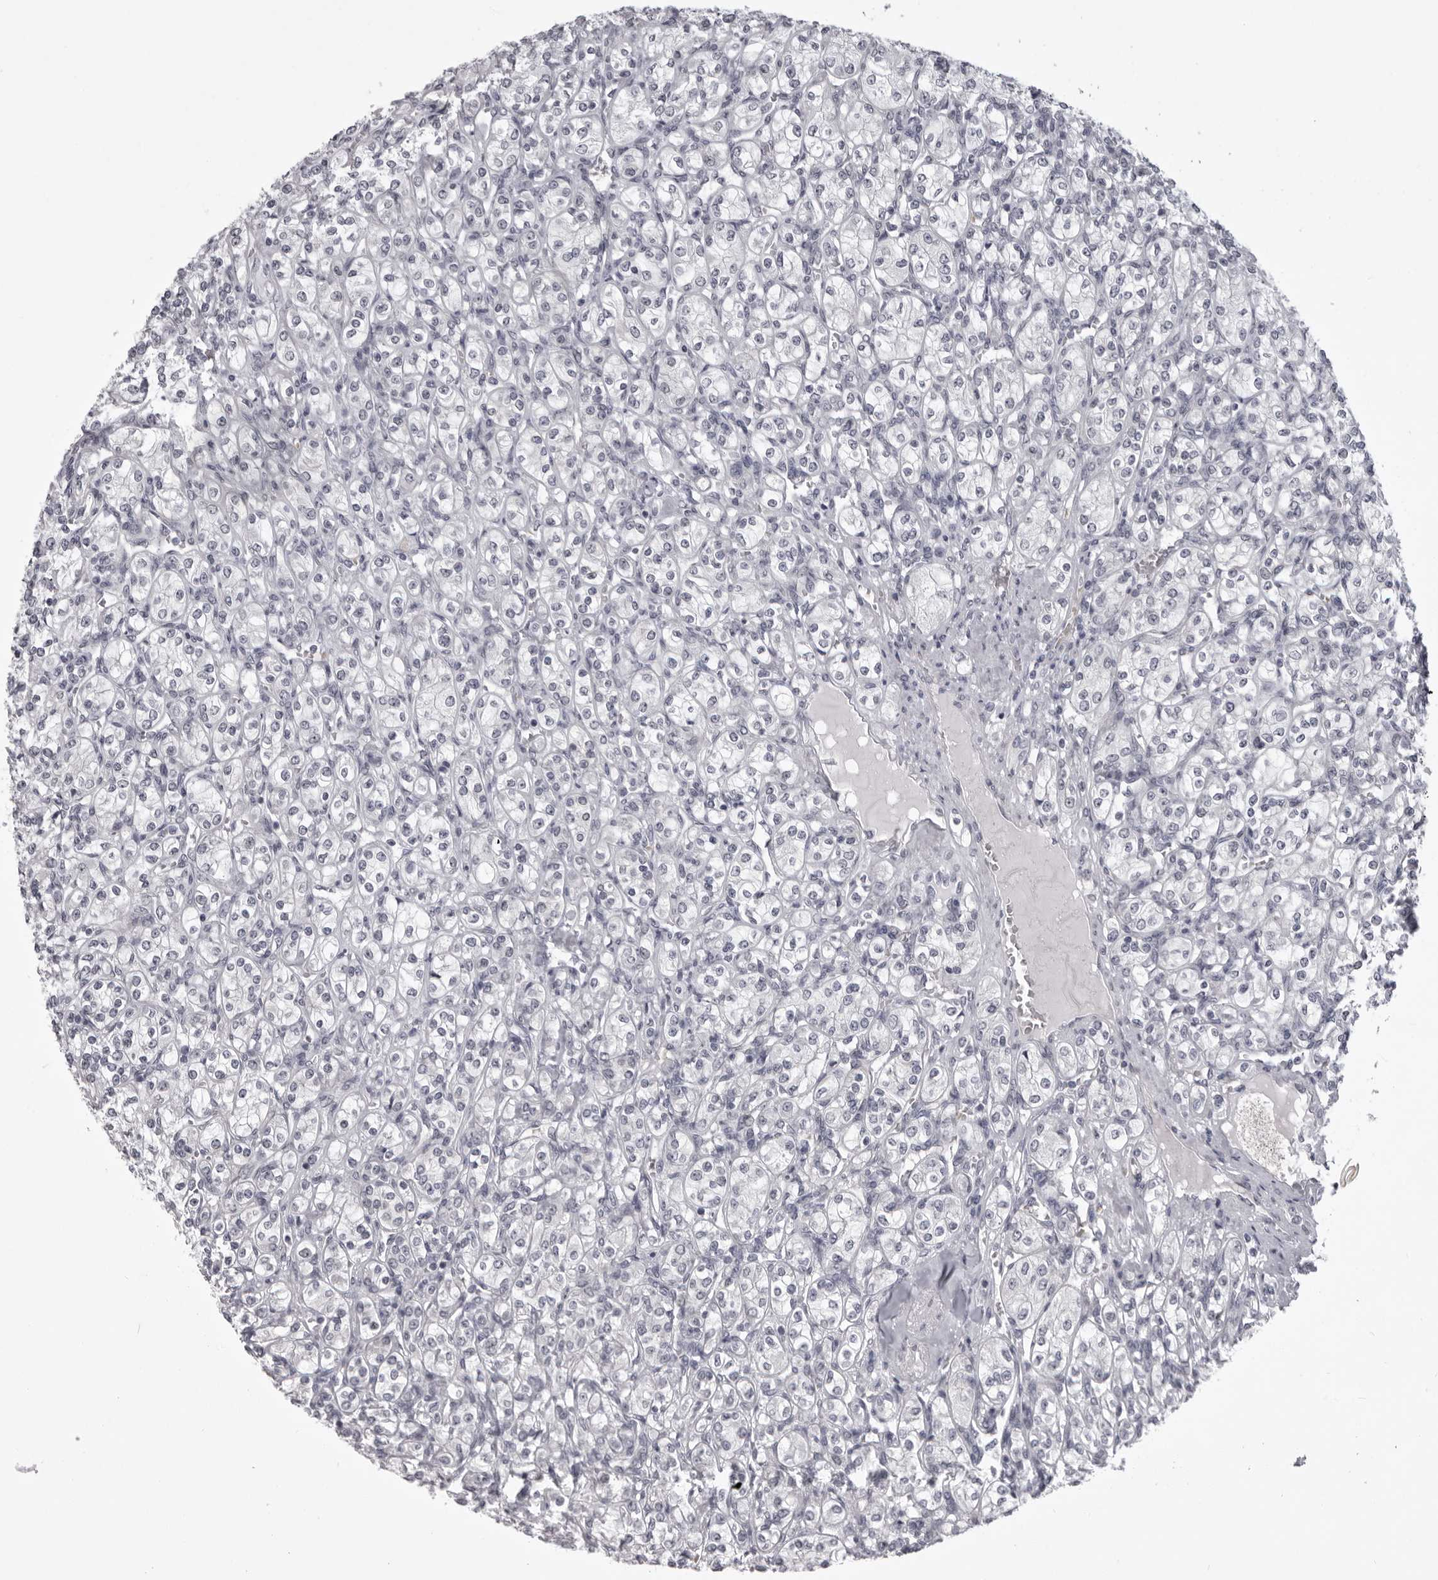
{"staining": {"intensity": "negative", "quantity": "none", "location": "none"}, "tissue": "renal cancer", "cell_type": "Tumor cells", "image_type": "cancer", "snomed": [{"axis": "morphology", "description": "Adenocarcinoma, NOS"}, {"axis": "topography", "description": "Kidney"}], "caption": "Renal adenocarcinoma was stained to show a protein in brown. There is no significant positivity in tumor cells.", "gene": "EPHA10", "patient": {"sex": "male", "age": 77}}